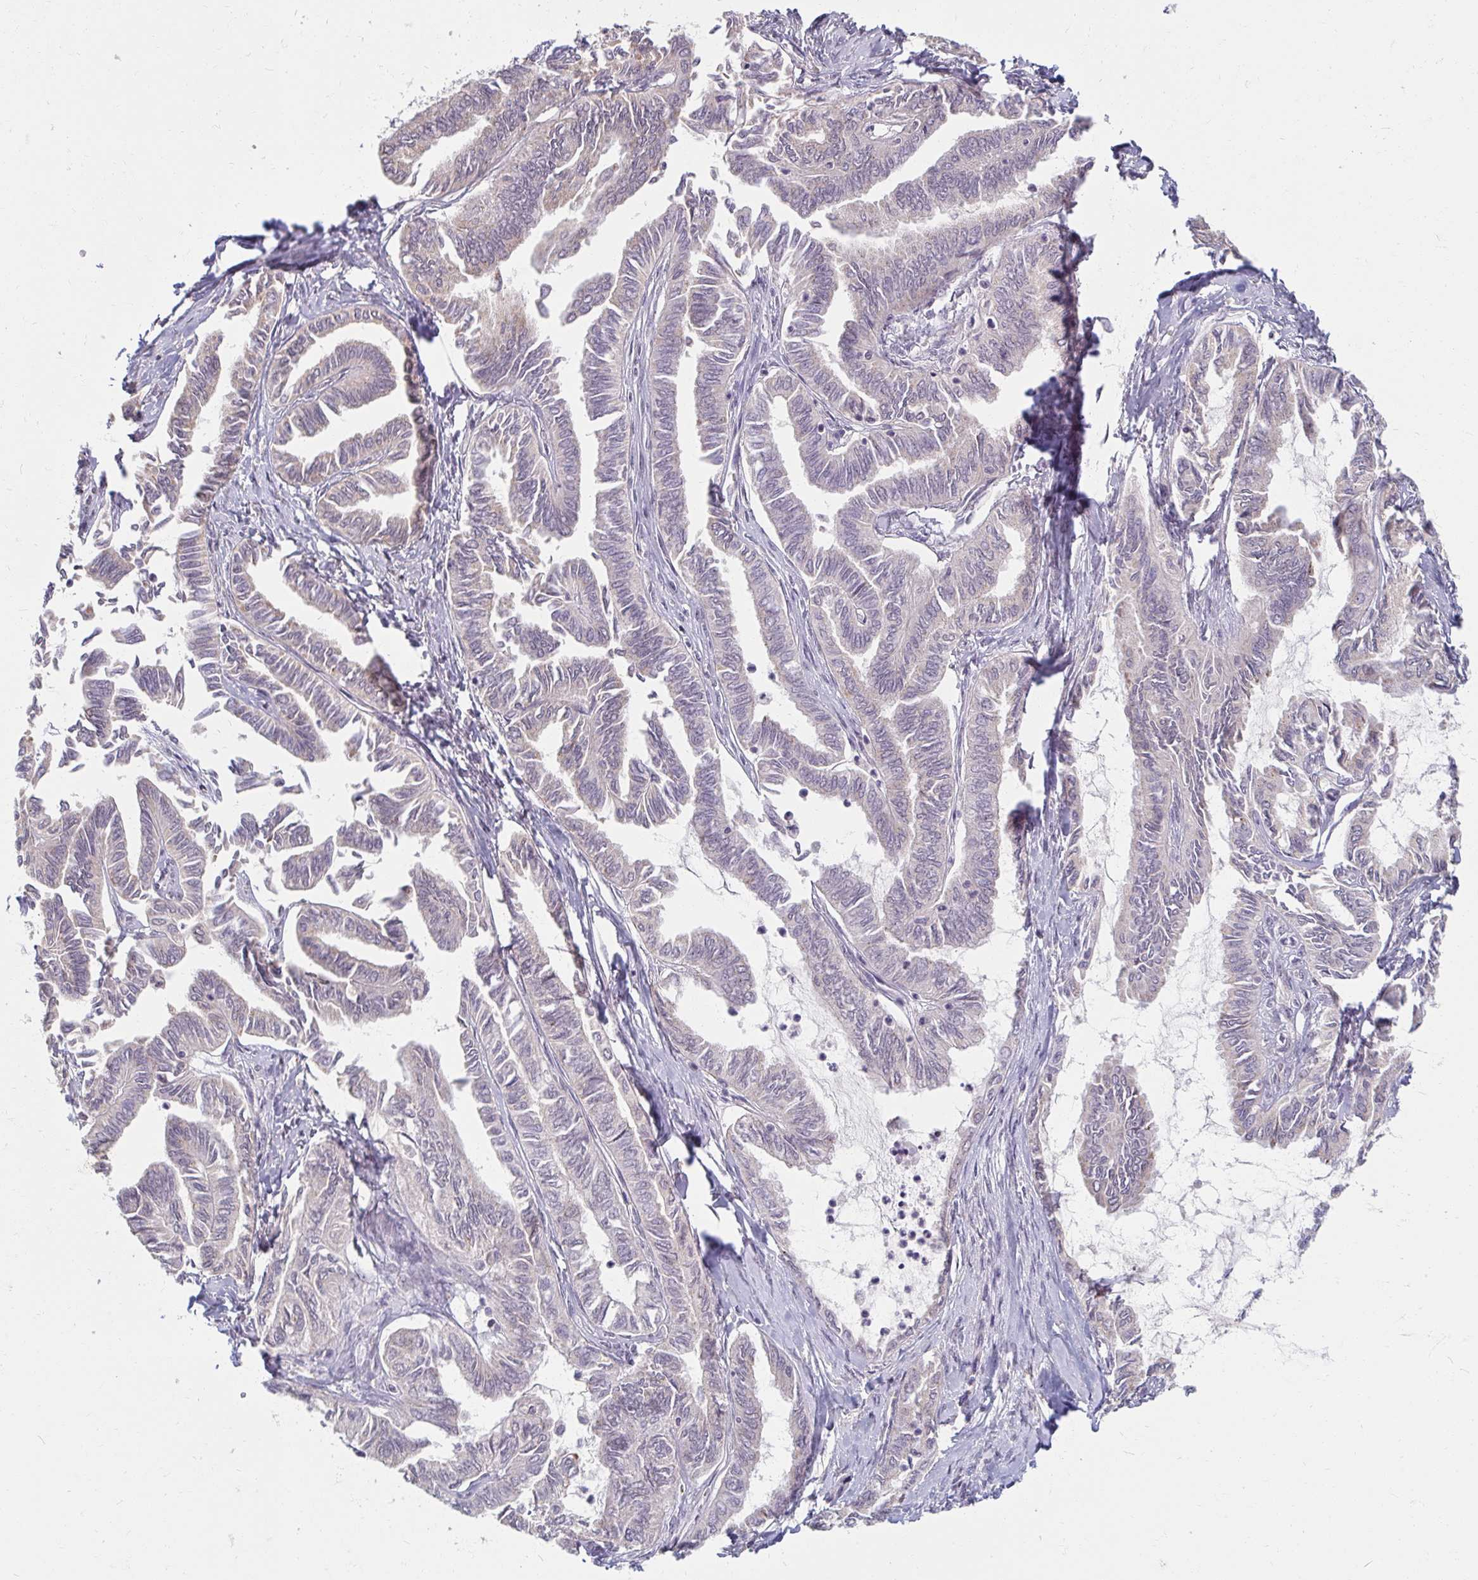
{"staining": {"intensity": "negative", "quantity": "none", "location": "none"}, "tissue": "ovarian cancer", "cell_type": "Tumor cells", "image_type": "cancer", "snomed": [{"axis": "morphology", "description": "Carcinoma, endometroid"}, {"axis": "topography", "description": "Ovary"}], "caption": "This is an immunohistochemistry (IHC) photomicrograph of endometroid carcinoma (ovarian). There is no expression in tumor cells.", "gene": "DDN", "patient": {"sex": "female", "age": 70}}